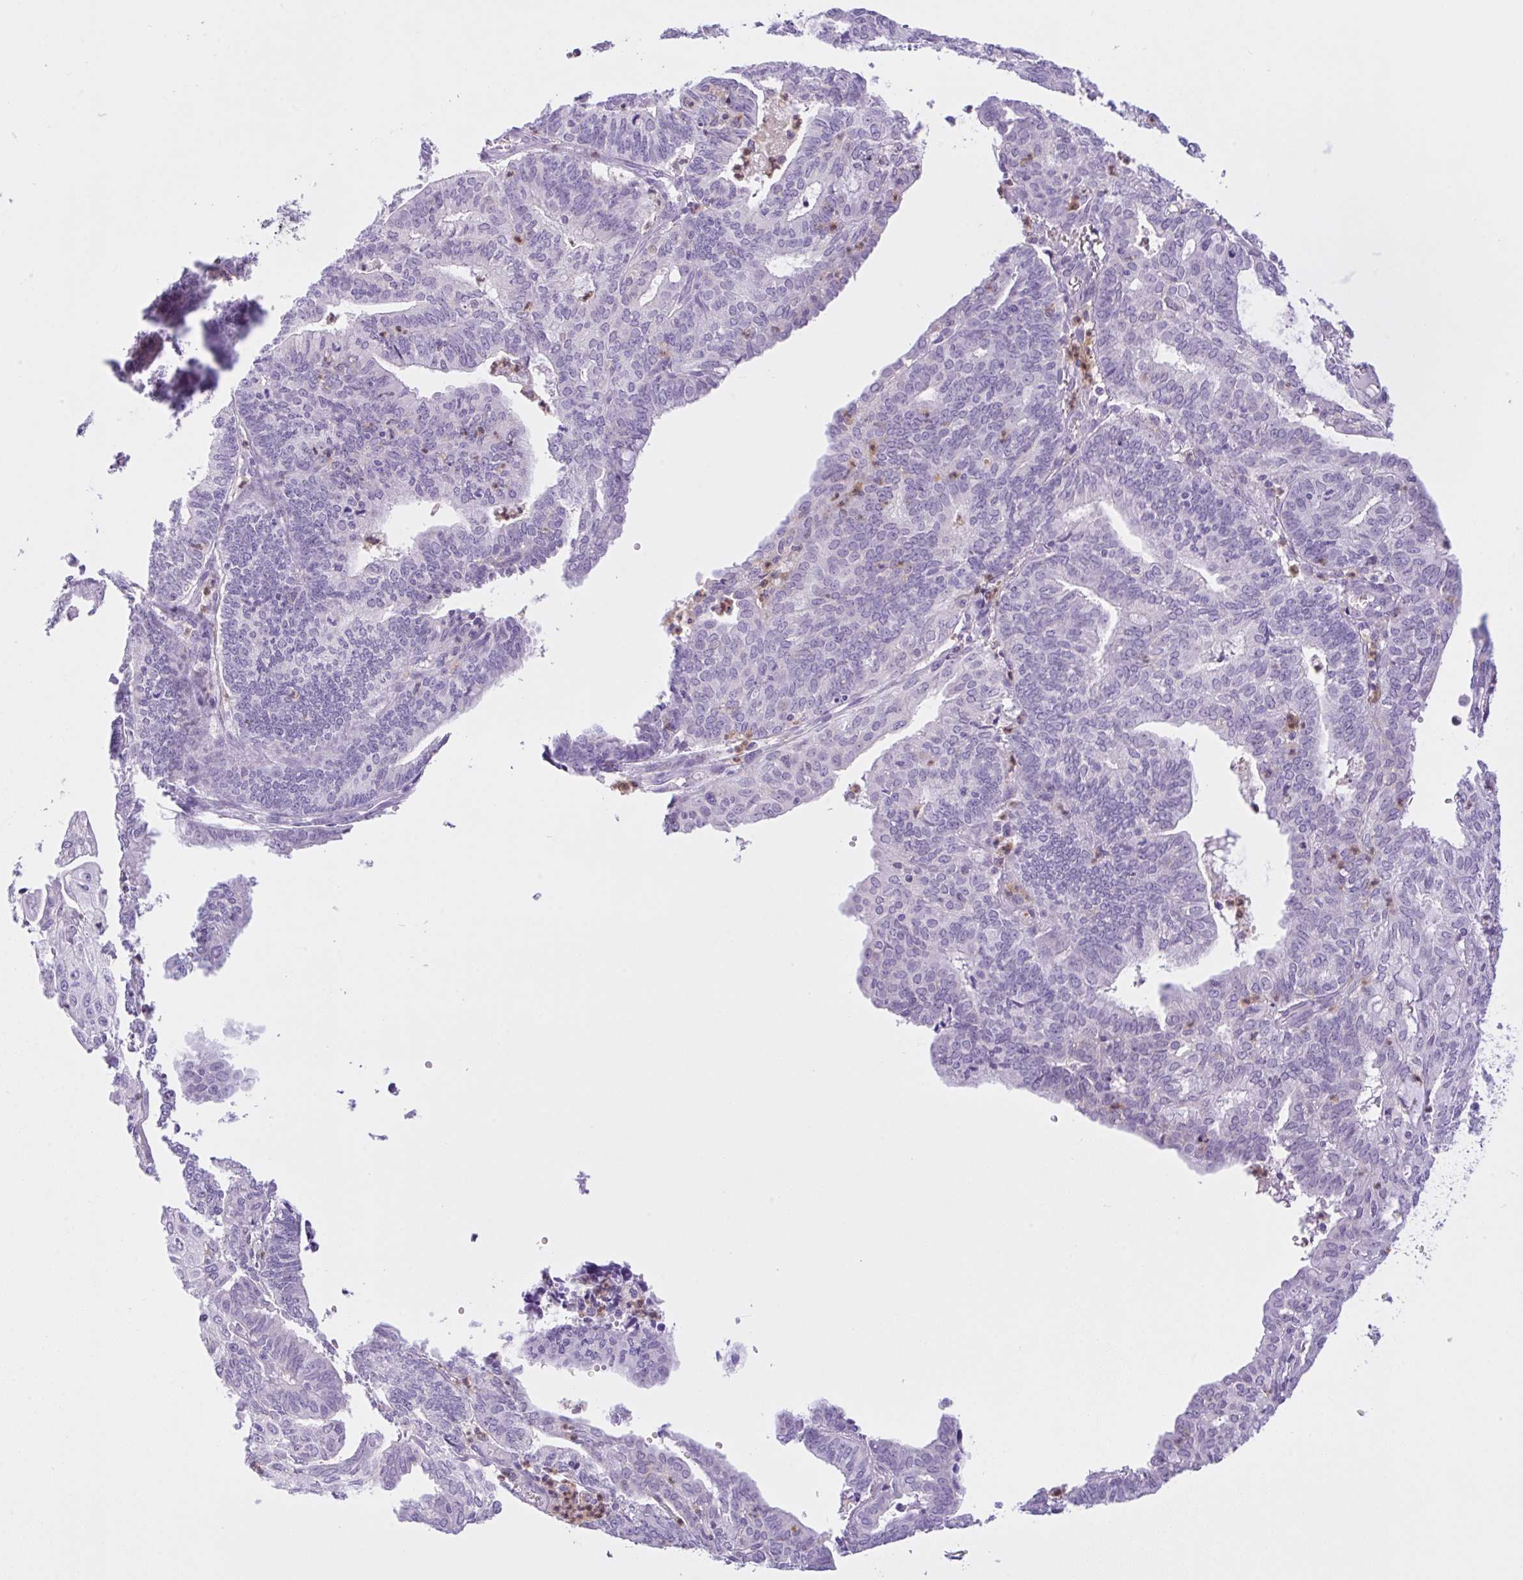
{"staining": {"intensity": "negative", "quantity": "none", "location": "none"}, "tissue": "endometrial cancer", "cell_type": "Tumor cells", "image_type": "cancer", "snomed": [{"axis": "morphology", "description": "Adenocarcinoma, NOS"}, {"axis": "topography", "description": "Endometrium"}], "caption": "This is an IHC histopathology image of human endometrial cancer (adenocarcinoma). There is no expression in tumor cells.", "gene": "NCF1", "patient": {"sex": "female", "age": 61}}